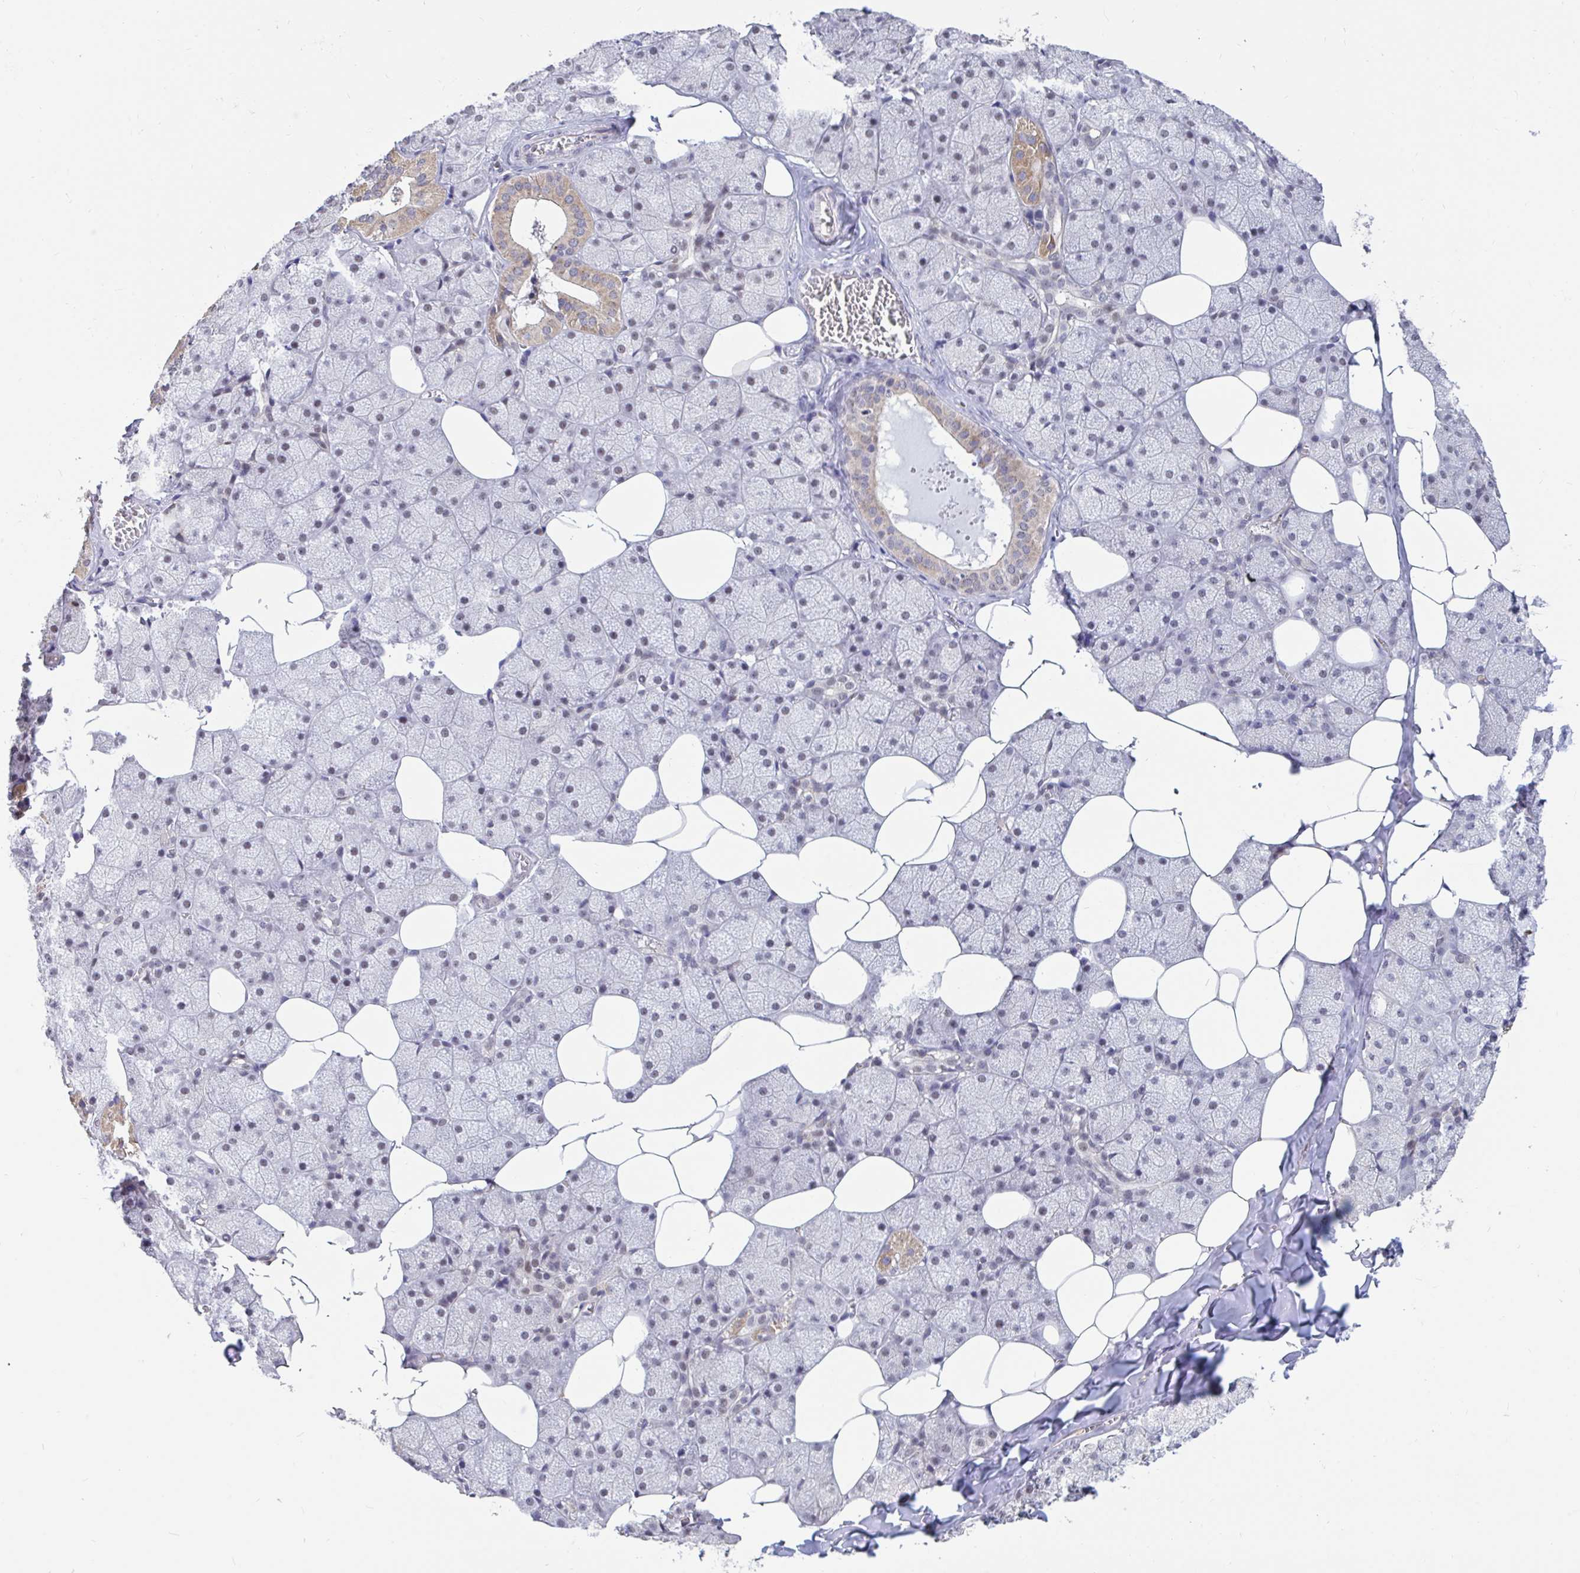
{"staining": {"intensity": "moderate", "quantity": "25%-75%", "location": "cytoplasmic/membranous,nuclear"}, "tissue": "salivary gland", "cell_type": "Glandular cells", "image_type": "normal", "snomed": [{"axis": "morphology", "description": "Normal tissue, NOS"}, {"axis": "topography", "description": "Salivary gland"}, {"axis": "topography", "description": "Peripheral nerve tissue"}], "caption": "Salivary gland stained with immunohistochemistry reveals moderate cytoplasmic/membranous,nuclear expression in approximately 25%-75% of glandular cells.", "gene": "DDX39A", "patient": {"sex": "male", "age": 38}}